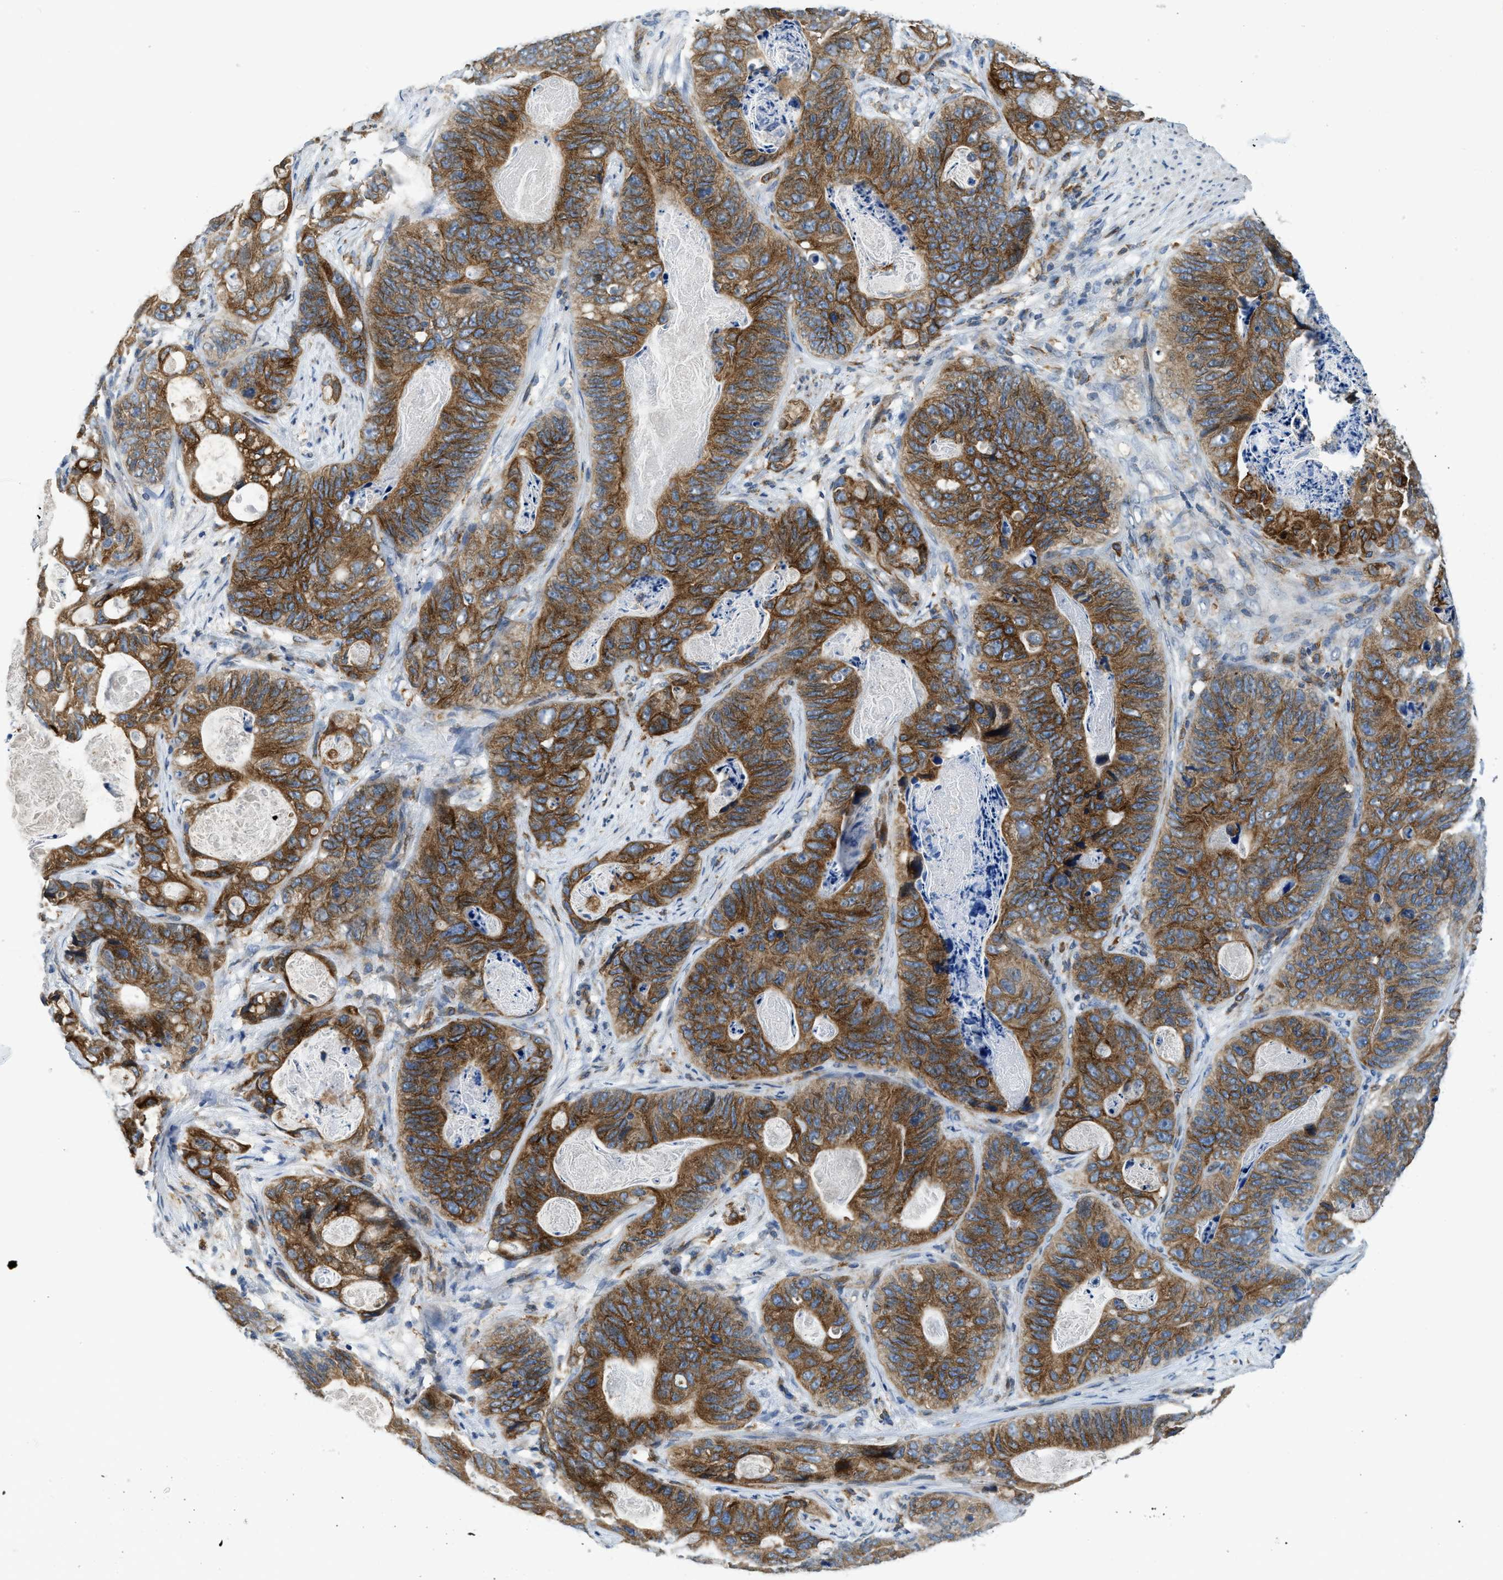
{"staining": {"intensity": "moderate", "quantity": ">75%", "location": "cytoplasmic/membranous"}, "tissue": "stomach cancer", "cell_type": "Tumor cells", "image_type": "cancer", "snomed": [{"axis": "morphology", "description": "Adenocarcinoma, NOS"}, {"axis": "topography", "description": "Stomach"}], "caption": "Moderate cytoplasmic/membranous positivity for a protein is identified in about >75% of tumor cells of stomach cancer (adenocarcinoma) using IHC.", "gene": "BCAP31", "patient": {"sex": "female", "age": 89}}